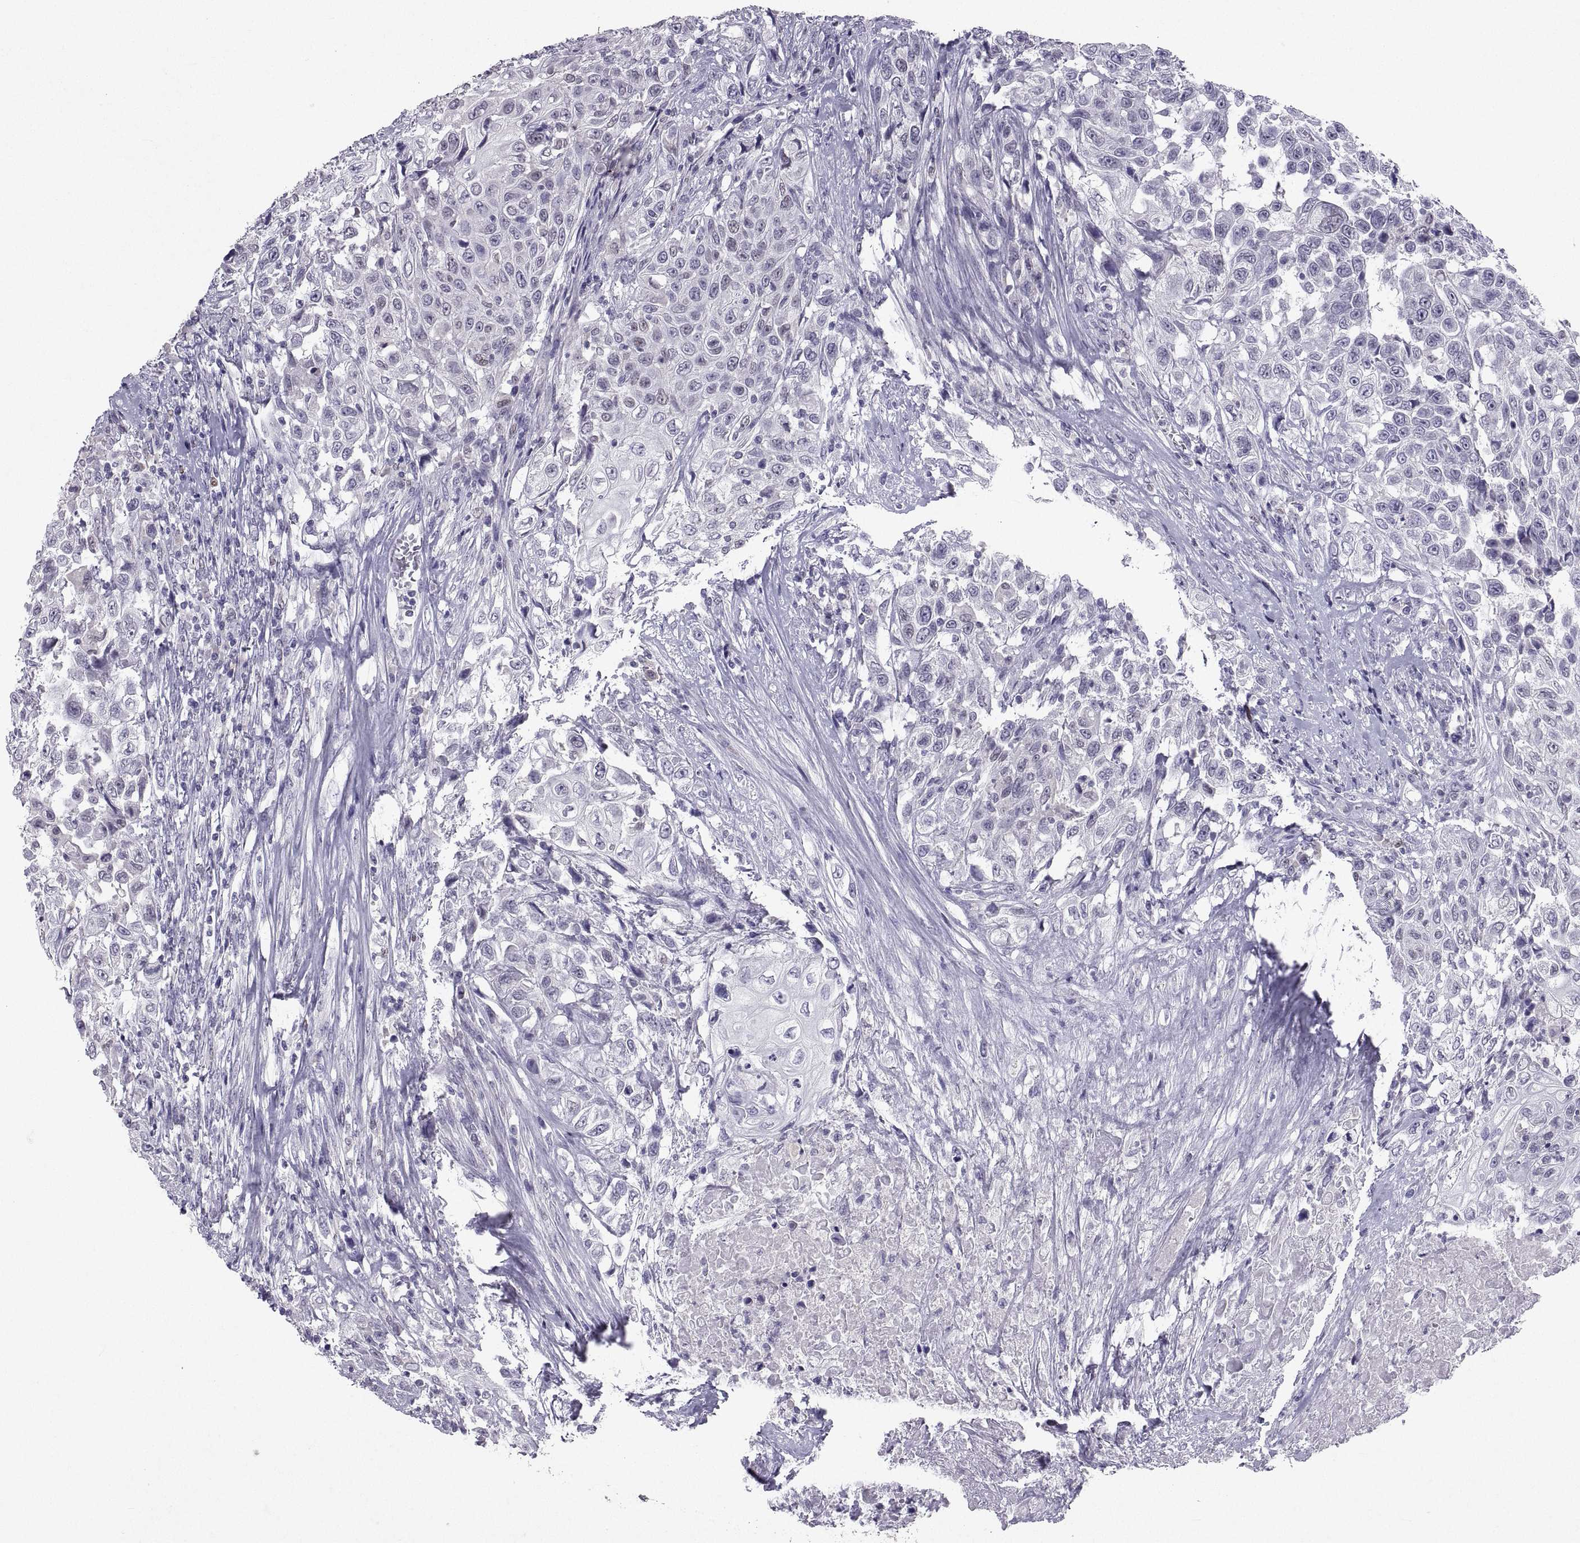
{"staining": {"intensity": "negative", "quantity": "none", "location": "none"}, "tissue": "urothelial cancer", "cell_type": "Tumor cells", "image_type": "cancer", "snomed": [{"axis": "morphology", "description": "Urothelial carcinoma, High grade"}, {"axis": "topography", "description": "Urinary bladder"}], "caption": "Immunohistochemical staining of urothelial cancer shows no significant positivity in tumor cells. (DAB immunohistochemistry with hematoxylin counter stain).", "gene": "SOX21", "patient": {"sex": "female", "age": 56}}